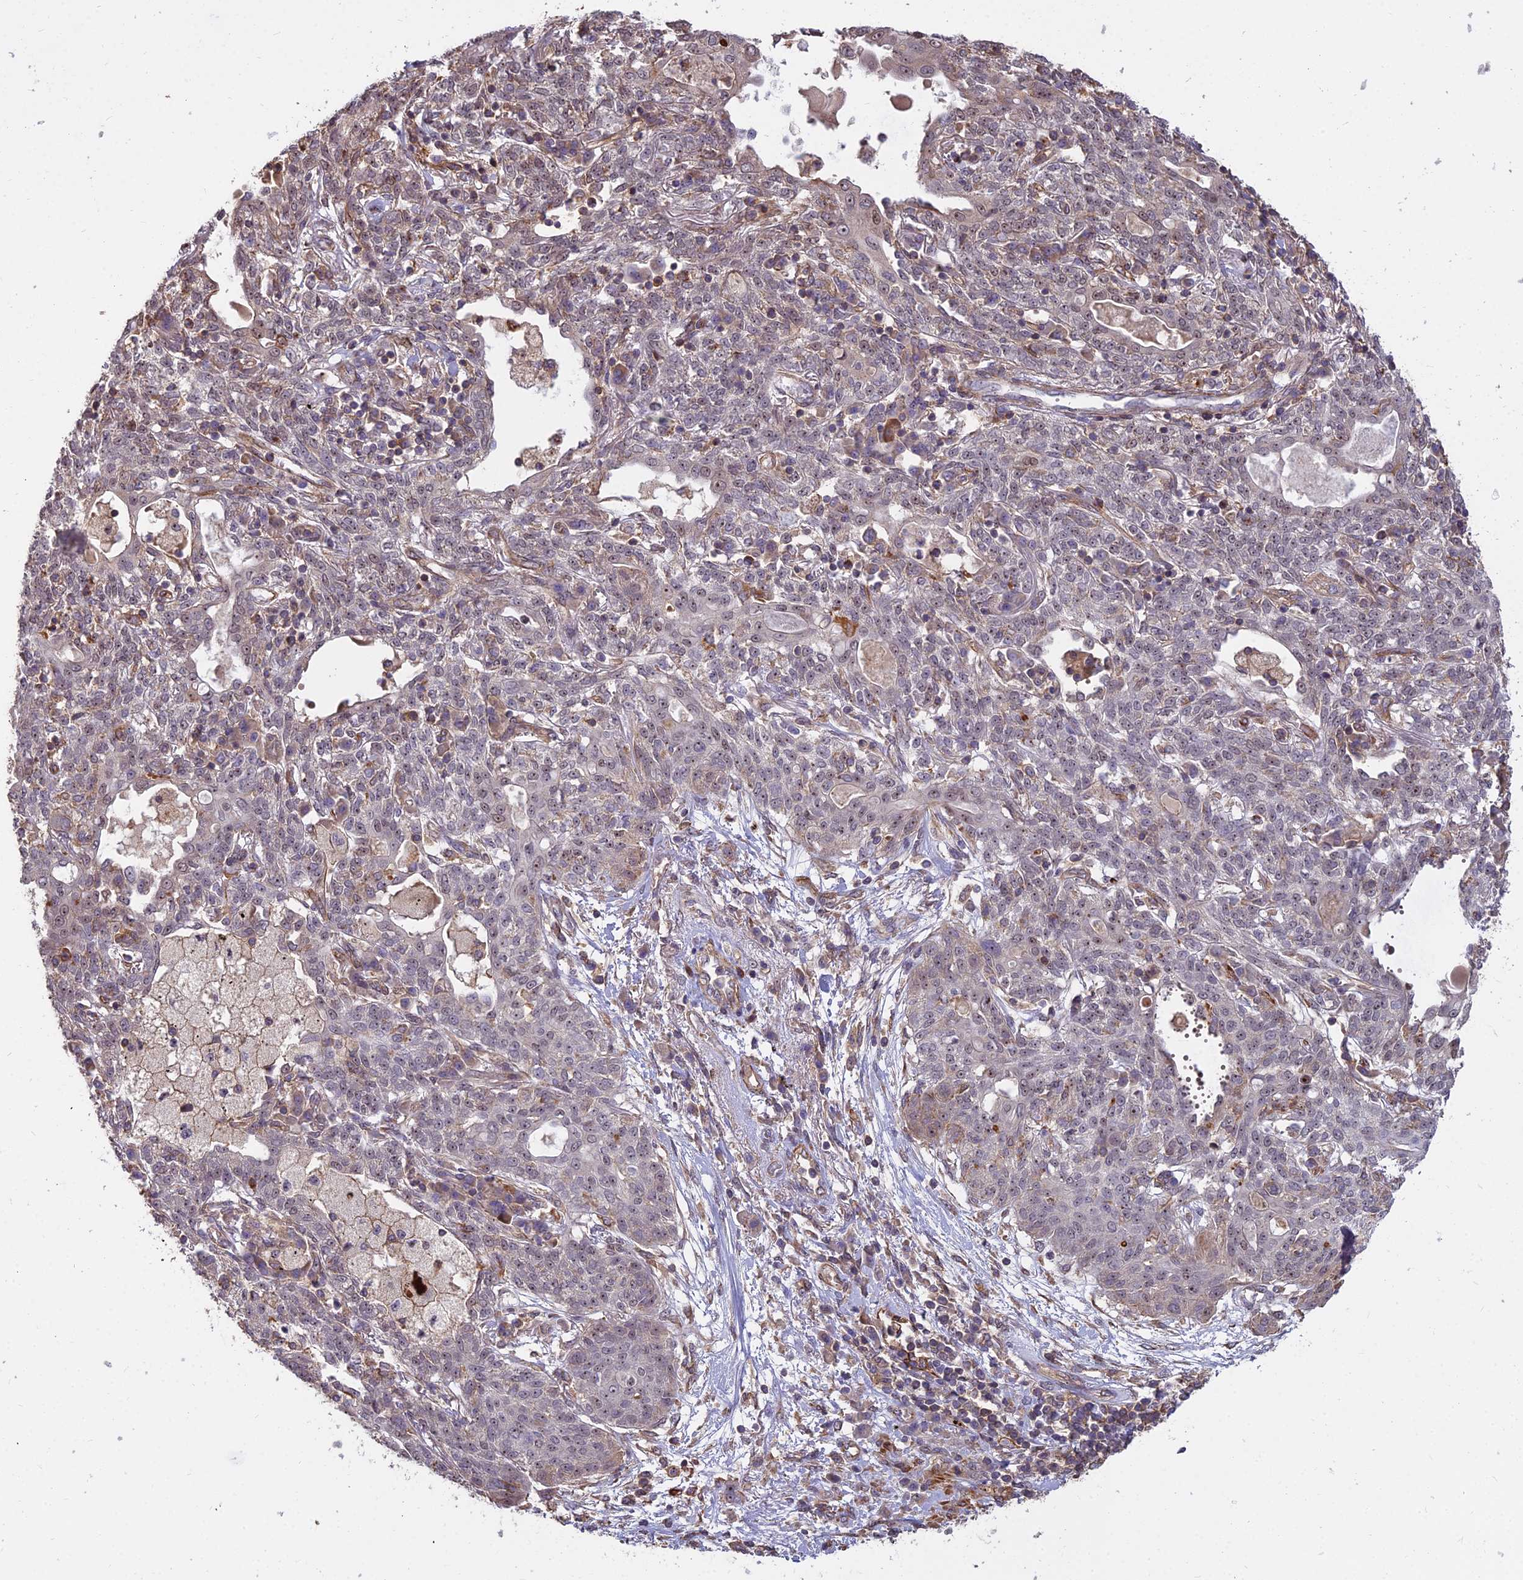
{"staining": {"intensity": "moderate", "quantity": "<25%", "location": "cytoplasmic/membranous,nuclear"}, "tissue": "lung cancer", "cell_type": "Tumor cells", "image_type": "cancer", "snomed": [{"axis": "morphology", "description": "Squamous cell carcinoma, NOS"}, {"axis": "topography", "description": "Lung"}], "caption": "IHC (DAB) staining of human squamous cell carcinoma (lung) displays moderate cytoplasmic/membranous and nuclear protein expression in about <25% of tumor cells. The staining was performed using DAB to visualize the protein expression in brown, while the nuclei were stained in blue with hematoxylin (Magnification: 20x).", "gene": "TCEA3", "patient": {"sex": "female", "age": 70}}